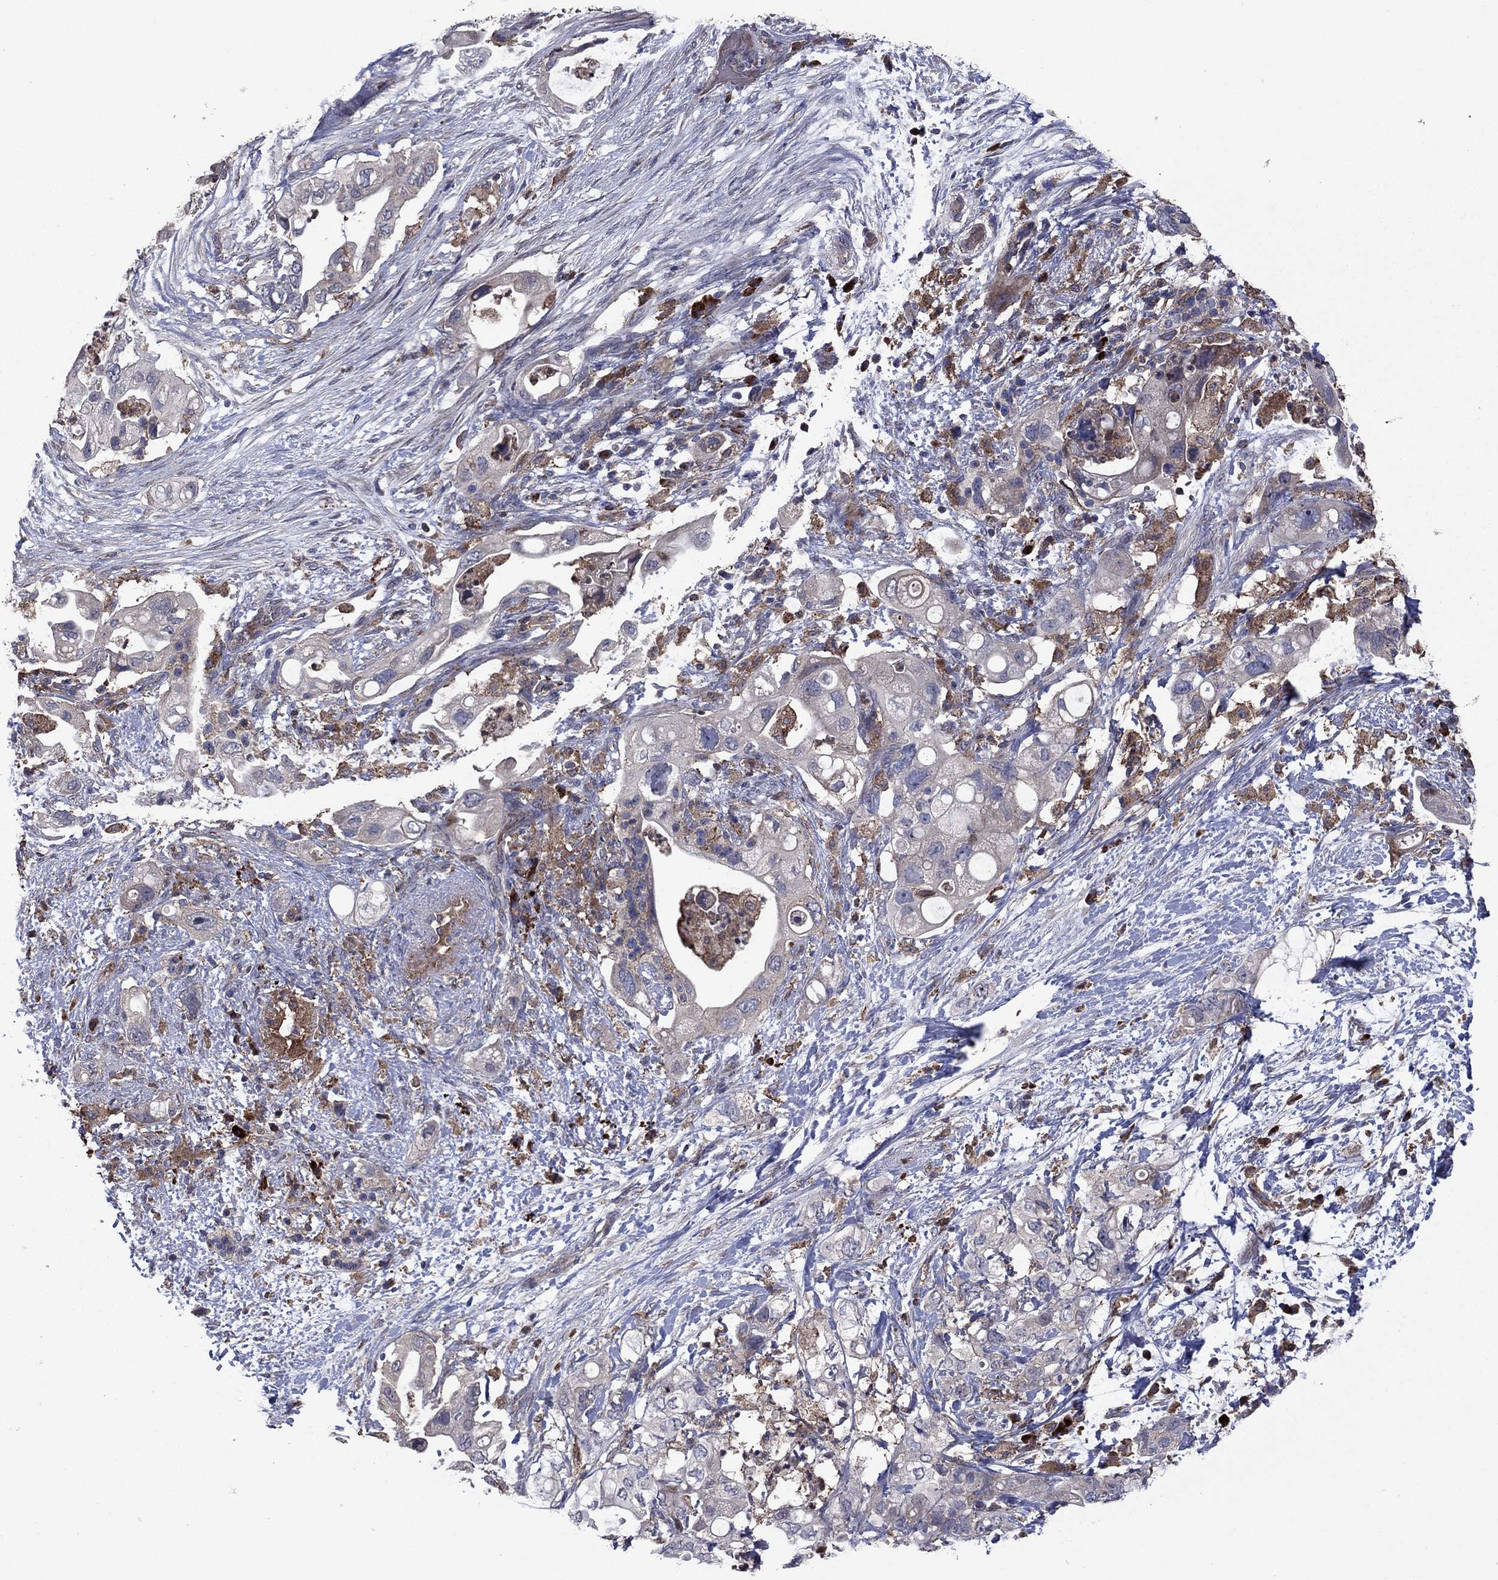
{"staining": {"intensity": "moderate", "quantity": "<25%", "location": "cytoplasmic/membranous"}, "tissue": "pancreatic cancer", "cell_type": "Tumor cells", "image_type": "cancer", "snomed": [{"axis": "morphology", "description": "Adenocarcinoma, NOS"}, {"axis": "topography", "description": "Pancreas"}], "caption": "Moderate cytoplasmic/membranous expression for a protein is identified in about <25% of tumor cells of pancreatic cancer (adenocarcinoma) using IHC.", "gene": "MEA1", "patient": {"sex": "female", "age": 72}}